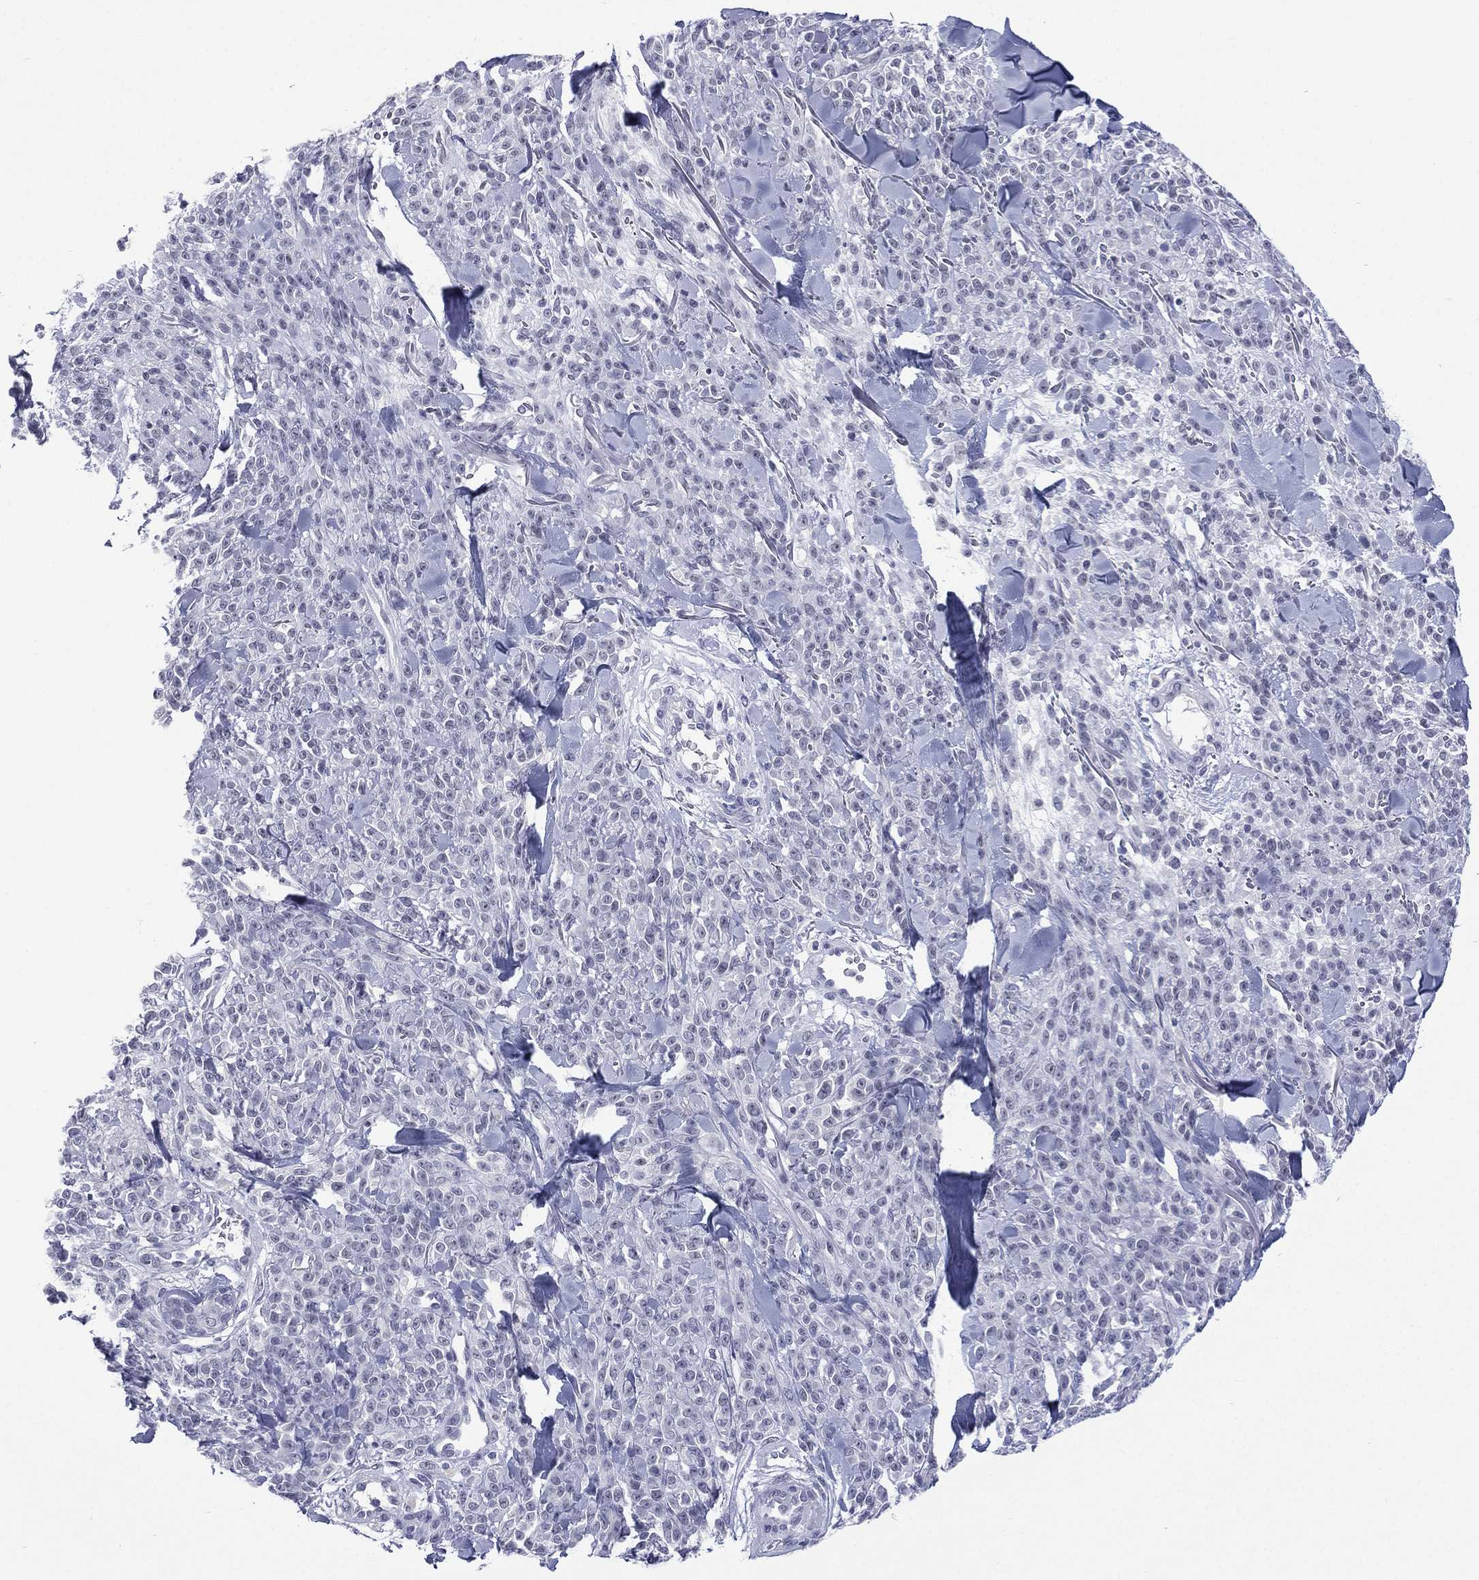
{"staining": {"intensity": "negative", "quantity": "none", "location": "none"}, "tissue": "melanoma", "cell_type": "Tumor cells", "image_type": "cancer", "snomed": [{"axis": "morphology", "description": "Malignant melanoma, NOS"}, {"axis": "topography", "description": "Skin"}, {"axis": "topography", "description": "Skin of trunk"}], "caption": "An immunohistochemistry (IHC) micrograph of malignant melanoma is shown. There is no staining in tumor cells of malignant melanoma. (Brightfield microscopy of DAB (3,3'-diaminobenzidine) immunohistochemistry at high magnification).", "gene": "SSX1", "patient": {"sex": "male", "age": 74}}